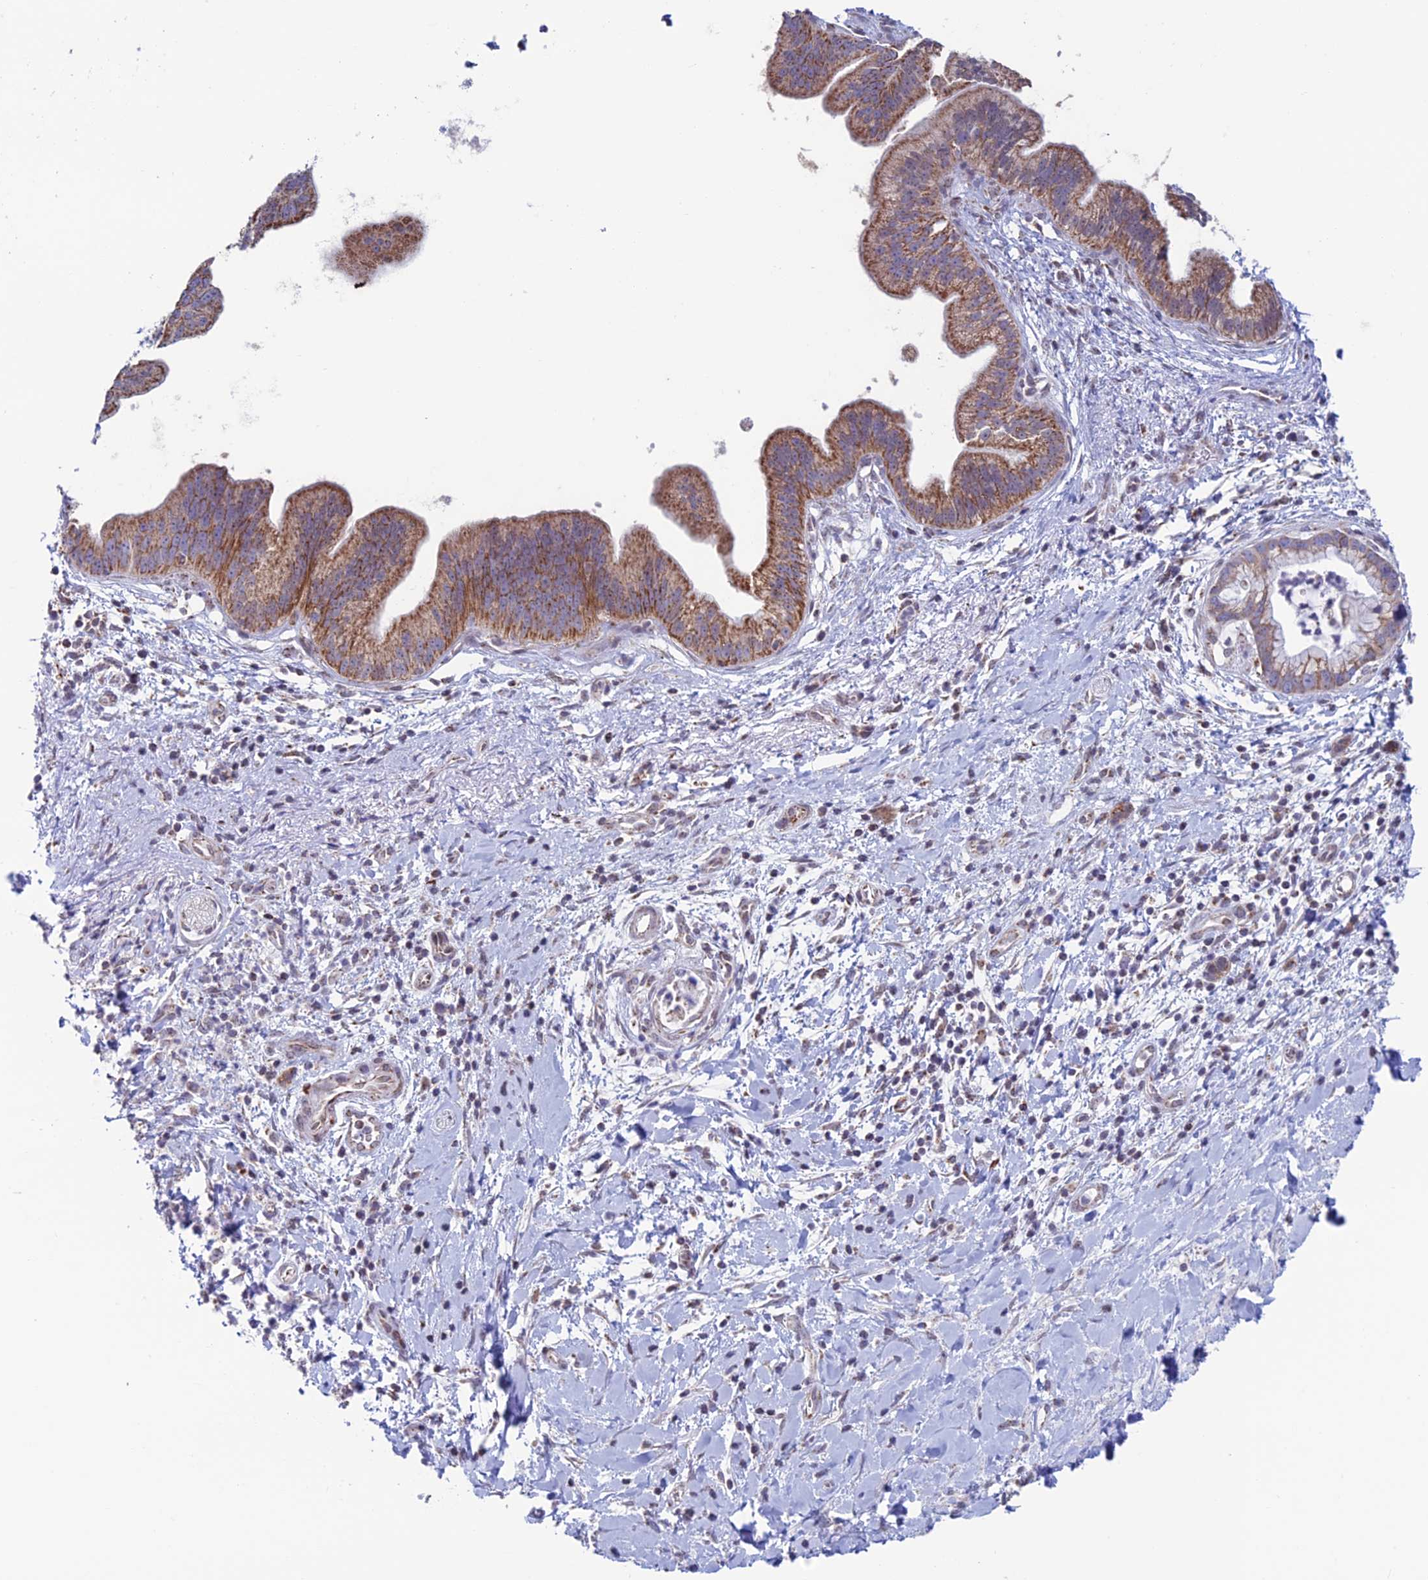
{"staining": {"intensity": "moderate", "quantity": "25%-75%", "location": "cytoplasmic/membranous"}, "tissue": "pancreatic cancer", "cell_type": "Tumor cells", "image_type": "cancer", "snomed": [{"axis": "morphology", "description": "Adenocarcinoma, NOS"}, {"axis": "topography", "description": "Pancreas"}], "caption": "Moderate cytoplasmic/membranous staining for a protein is identified in approximately 25%-75% of tumor cells of adenocarcinoma (pancreatic) using immunohistochemistry.", "gene": "ZNG1B", "patient": {"sex": "male", "age": 78}}